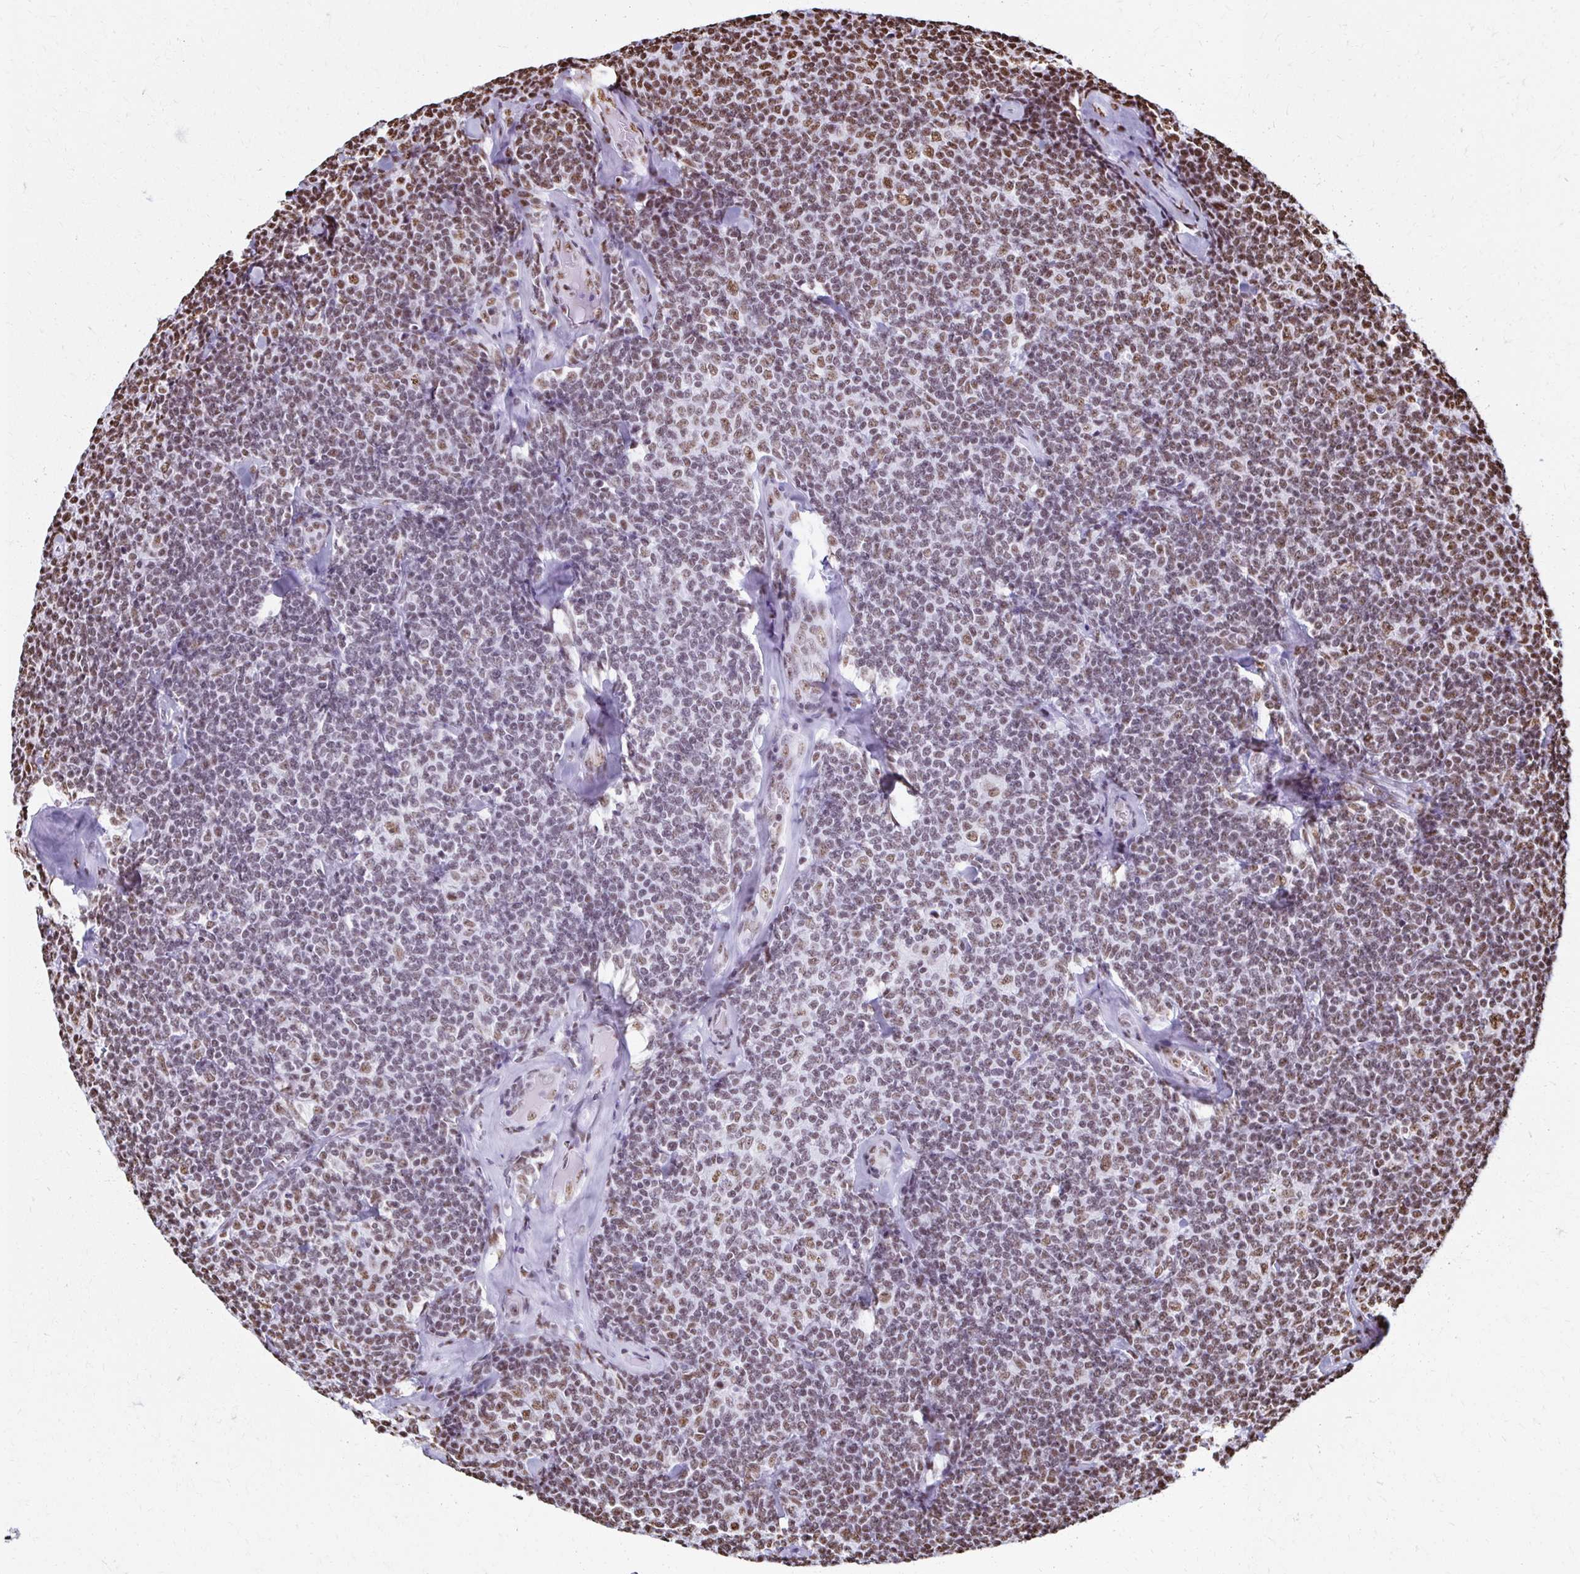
{"staining": {"intensity": "moderate", "quantity": "25%-75%", "location": "nuclear"}, "tissue": "lymphoma", "cell_type": "Tumor cells", "image_type": "cancer", "snomed": [{"axis": "morphology", "description": "Malignant lymphoma, non-Hodgkin's type, Low grade"}, {"axis": "topography", "description": "Lymph node"}], "caption": "Moderate nuclear protein staining is appreciated in about 25%-75% of tumor cells in lymphoma. The staining was performed using DAB (3,3'-diaminobenzidine) to visualize the protein expression in brown, while the nuclei were stained in blue with hematoxylin (Magnification: 20x).", "gene": "NONO", "patient": {"sex": "female", "age": 56}}